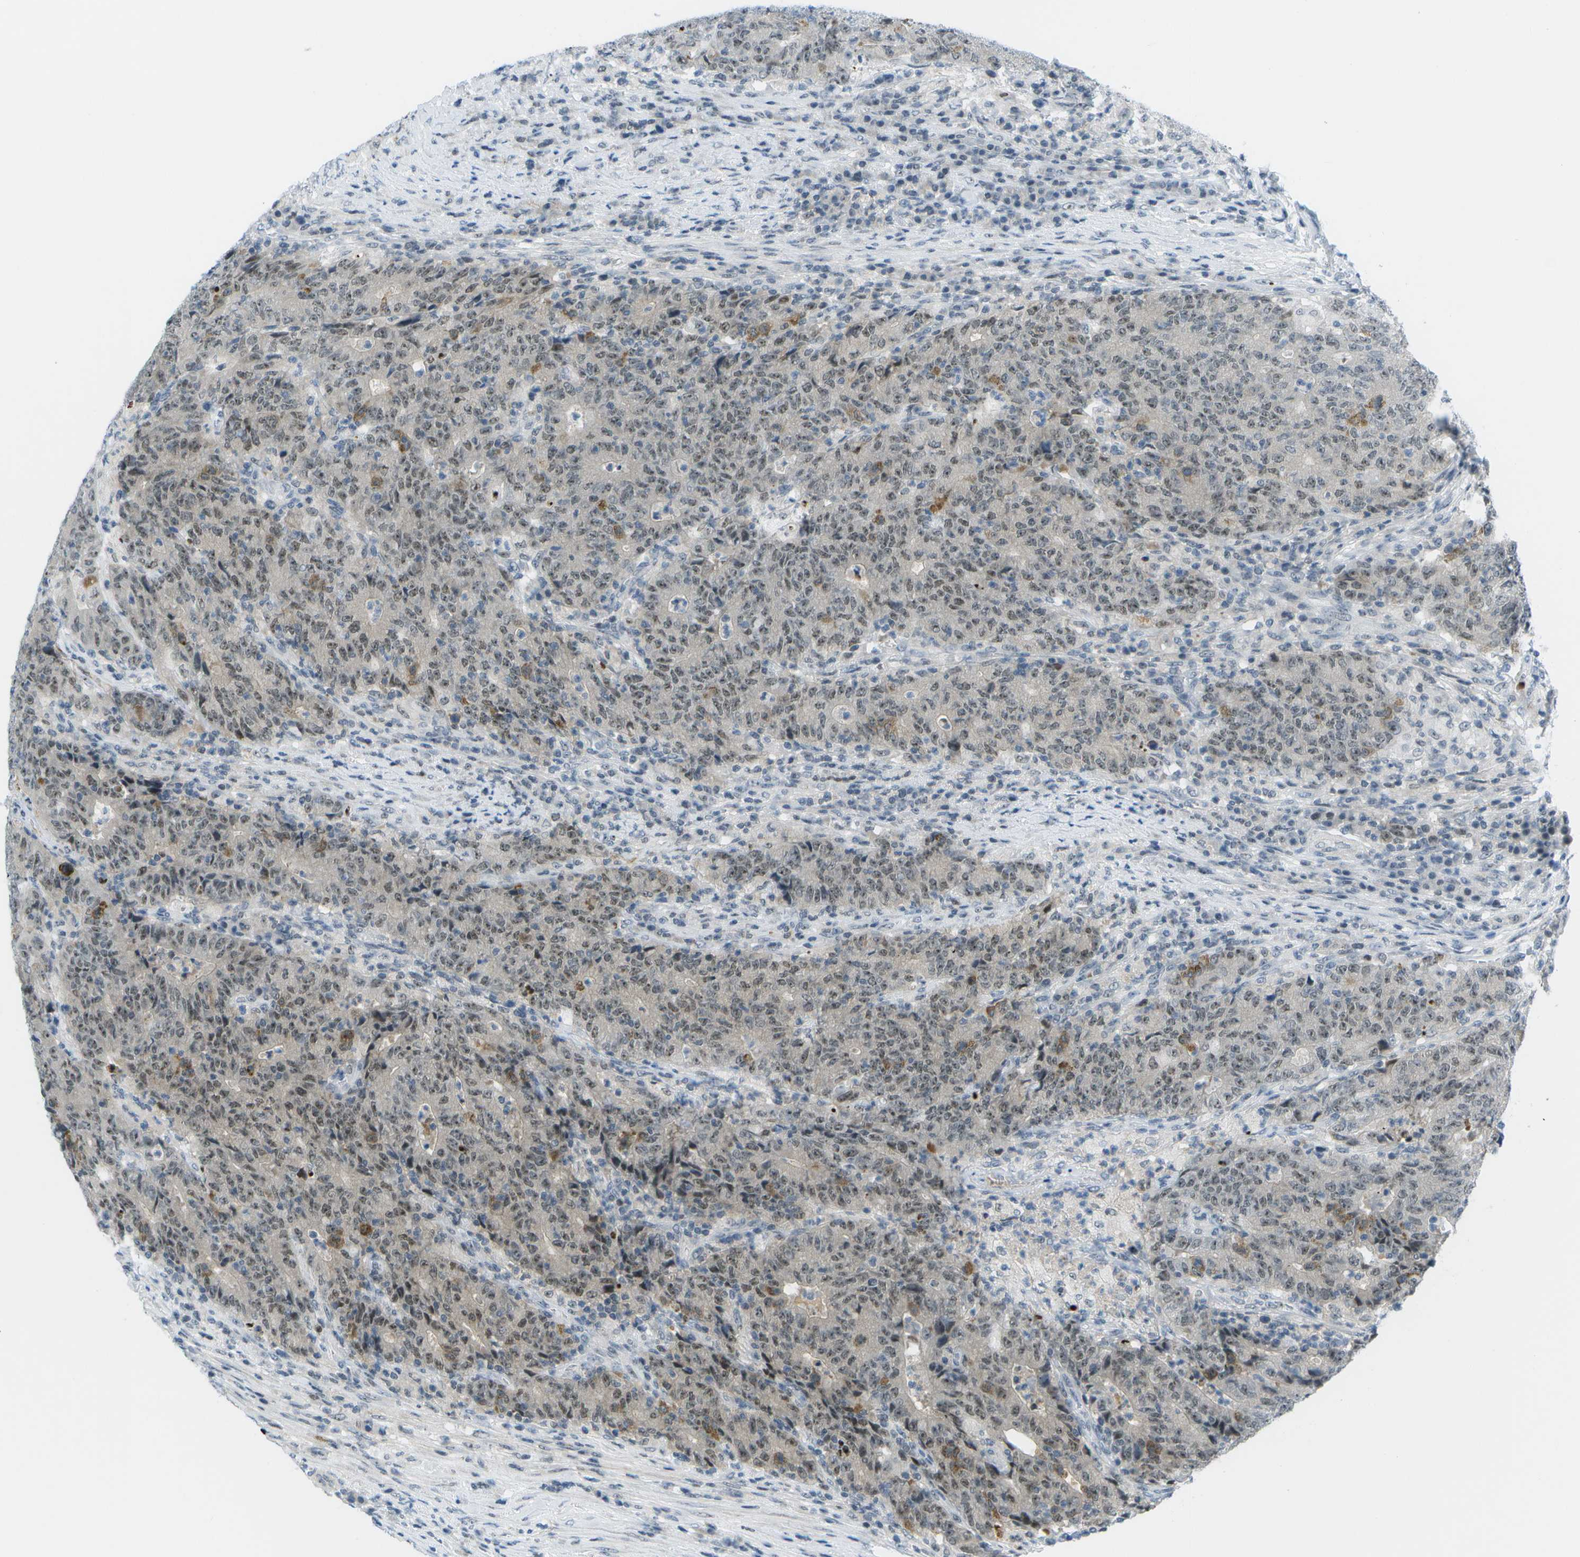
{"staining": {"intensity": "weak", "quantity": ">75%", "location": "nuclear"}, "tissue": "colorectal cancer", "cell_type": "Tumor cells", "image_type": "cancer", "snomed": [{"axis": "morphology", "description": "Normal tissue, NOS"}, {"axis": "morphology", "description": "Adenocarcinoma, NOS"}, {"axis": "topography", "description": "Colon"}], "caption": "Protein expression analysis of colorectal adenocarcinoma exhibits weak nuclear positivity in approximately >75% of tumor cells. Nuclei are stained in blue.", "gene": "PITHD1", "patient": {"sex": "female", "age": 75}}